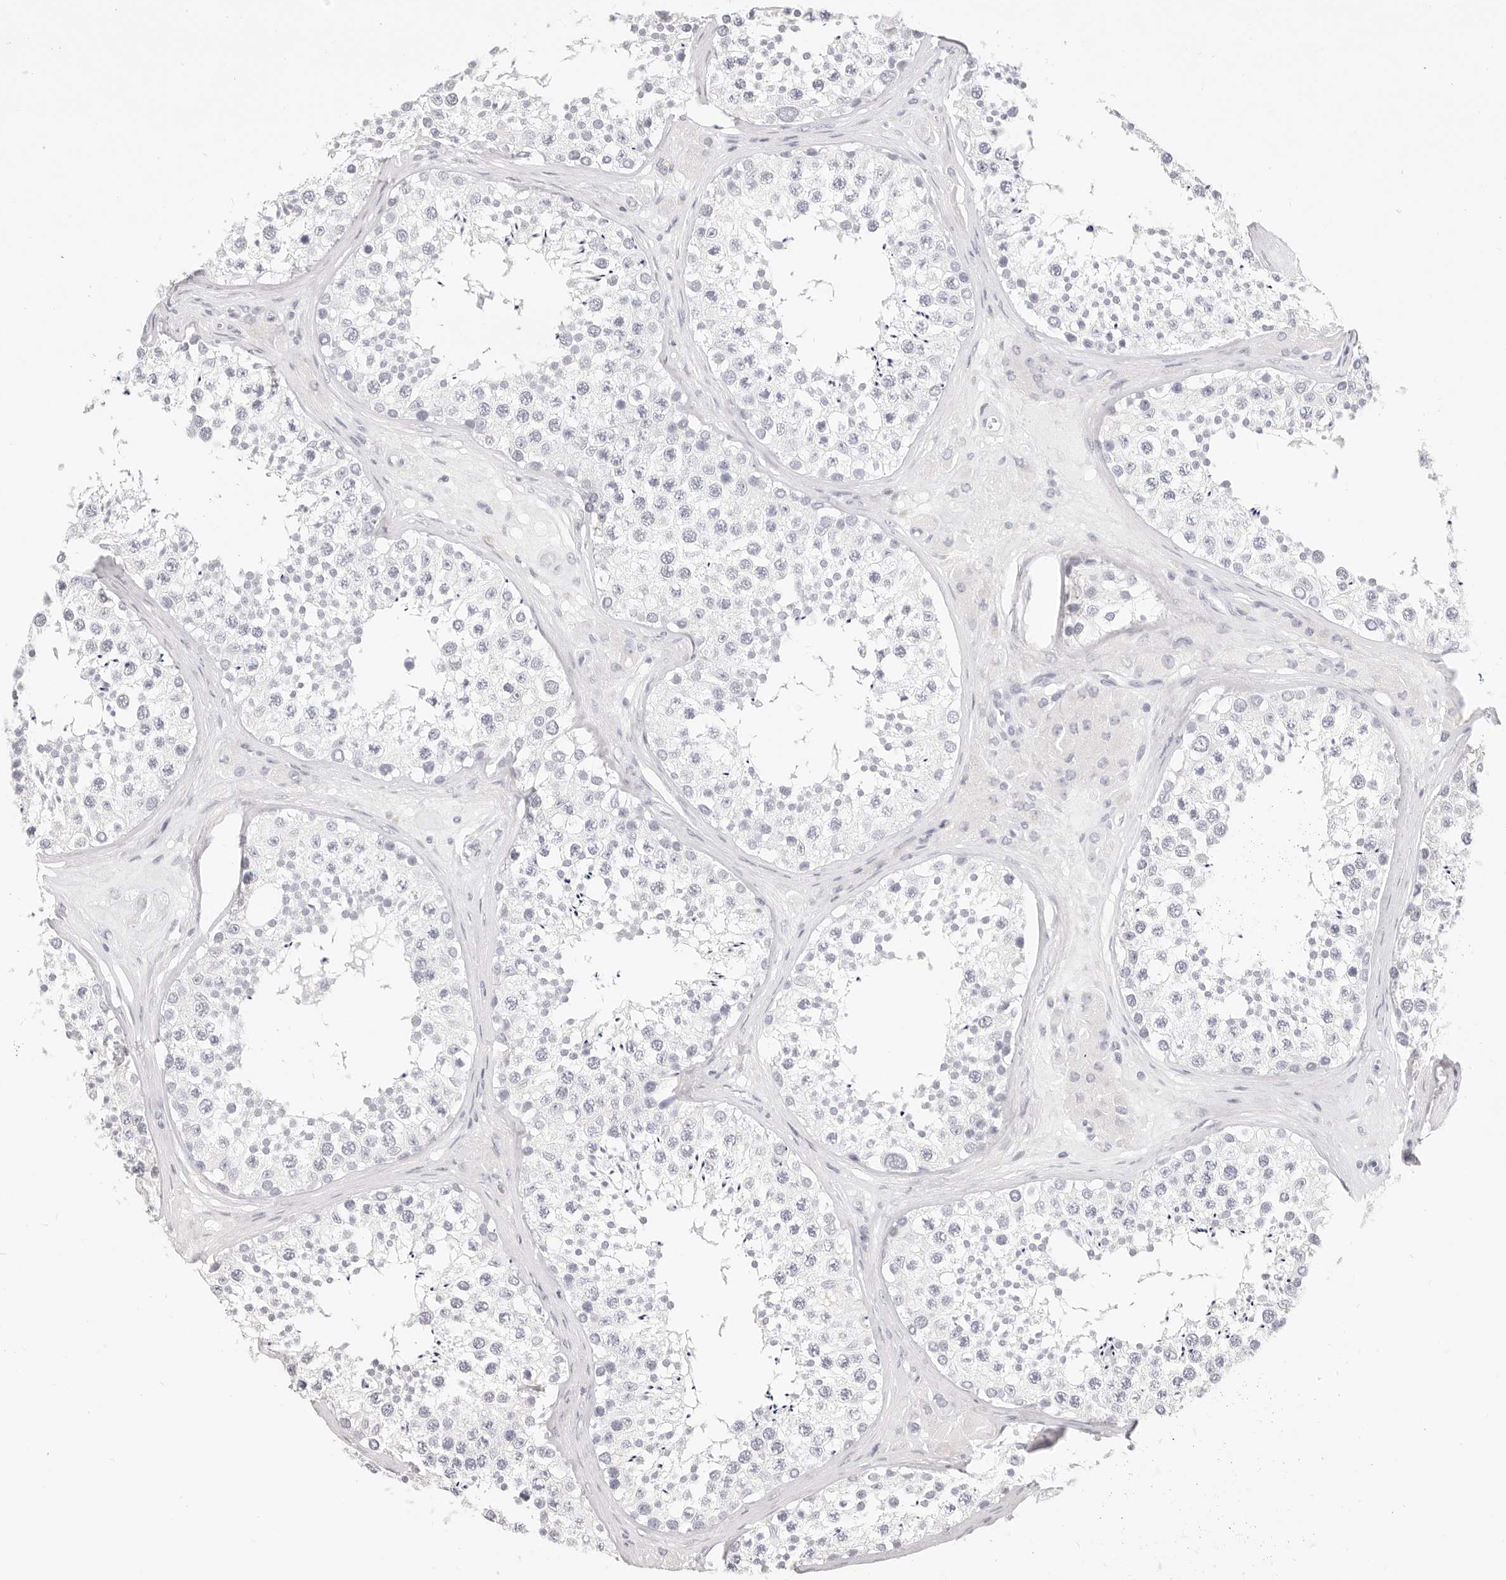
{"staining": {"intensity": "negative", "quantity": "none", "location": "none"}, "tissue": "testis", "cell_type": "Cells in seminiferous ducts", "image_type": "normal", "snomed": [{"axis": "morphology", "description": "Normal tissue, NOS"}, {"axis": "topography", "description": "Testis"}], "caption": "Immunohistochemistry (IHC) of normal testis demonstrates no positivity in cells in seminiferous ducts.", "gene": "CAMP", "patient": {"sex": "male", "age": 46}}